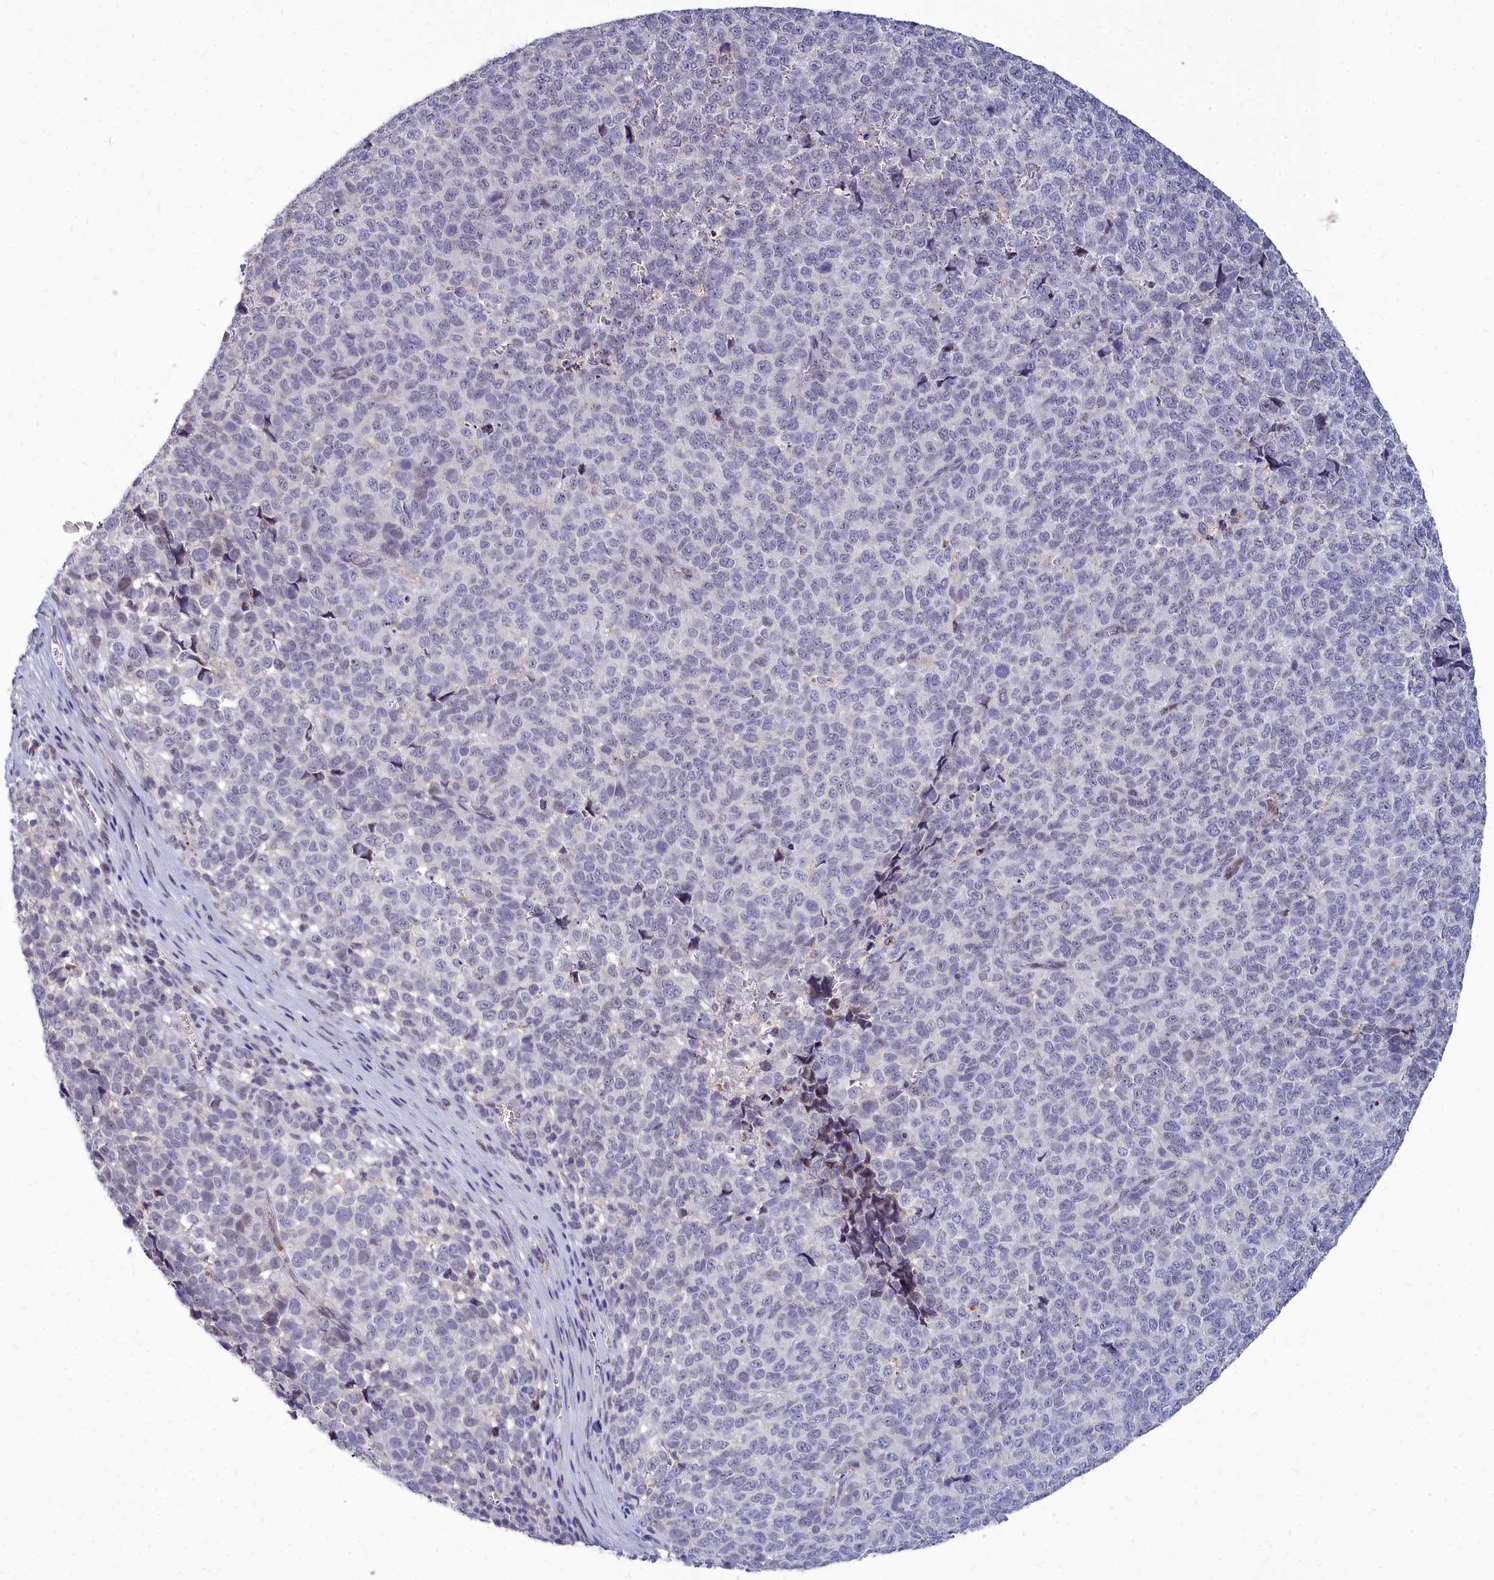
{"staining": {"intensity": "negative", "quantity": "none", "location": "none"}, "tissue": "melanoma", "cell_type": "Tumor cells", "image_type": "cancer", "snomed": [{"axis": "morphology", "description": "Malignant melanoma, NOS"}, {"axis": "topography", "description": "Nose, NOS"}], "caption": "Malignant melanoma stained for a protein using immunohistochemistry shows no expression tumor cells.", "gene": "NOXA1", "patient": {"sex": "female", "age": 48}}